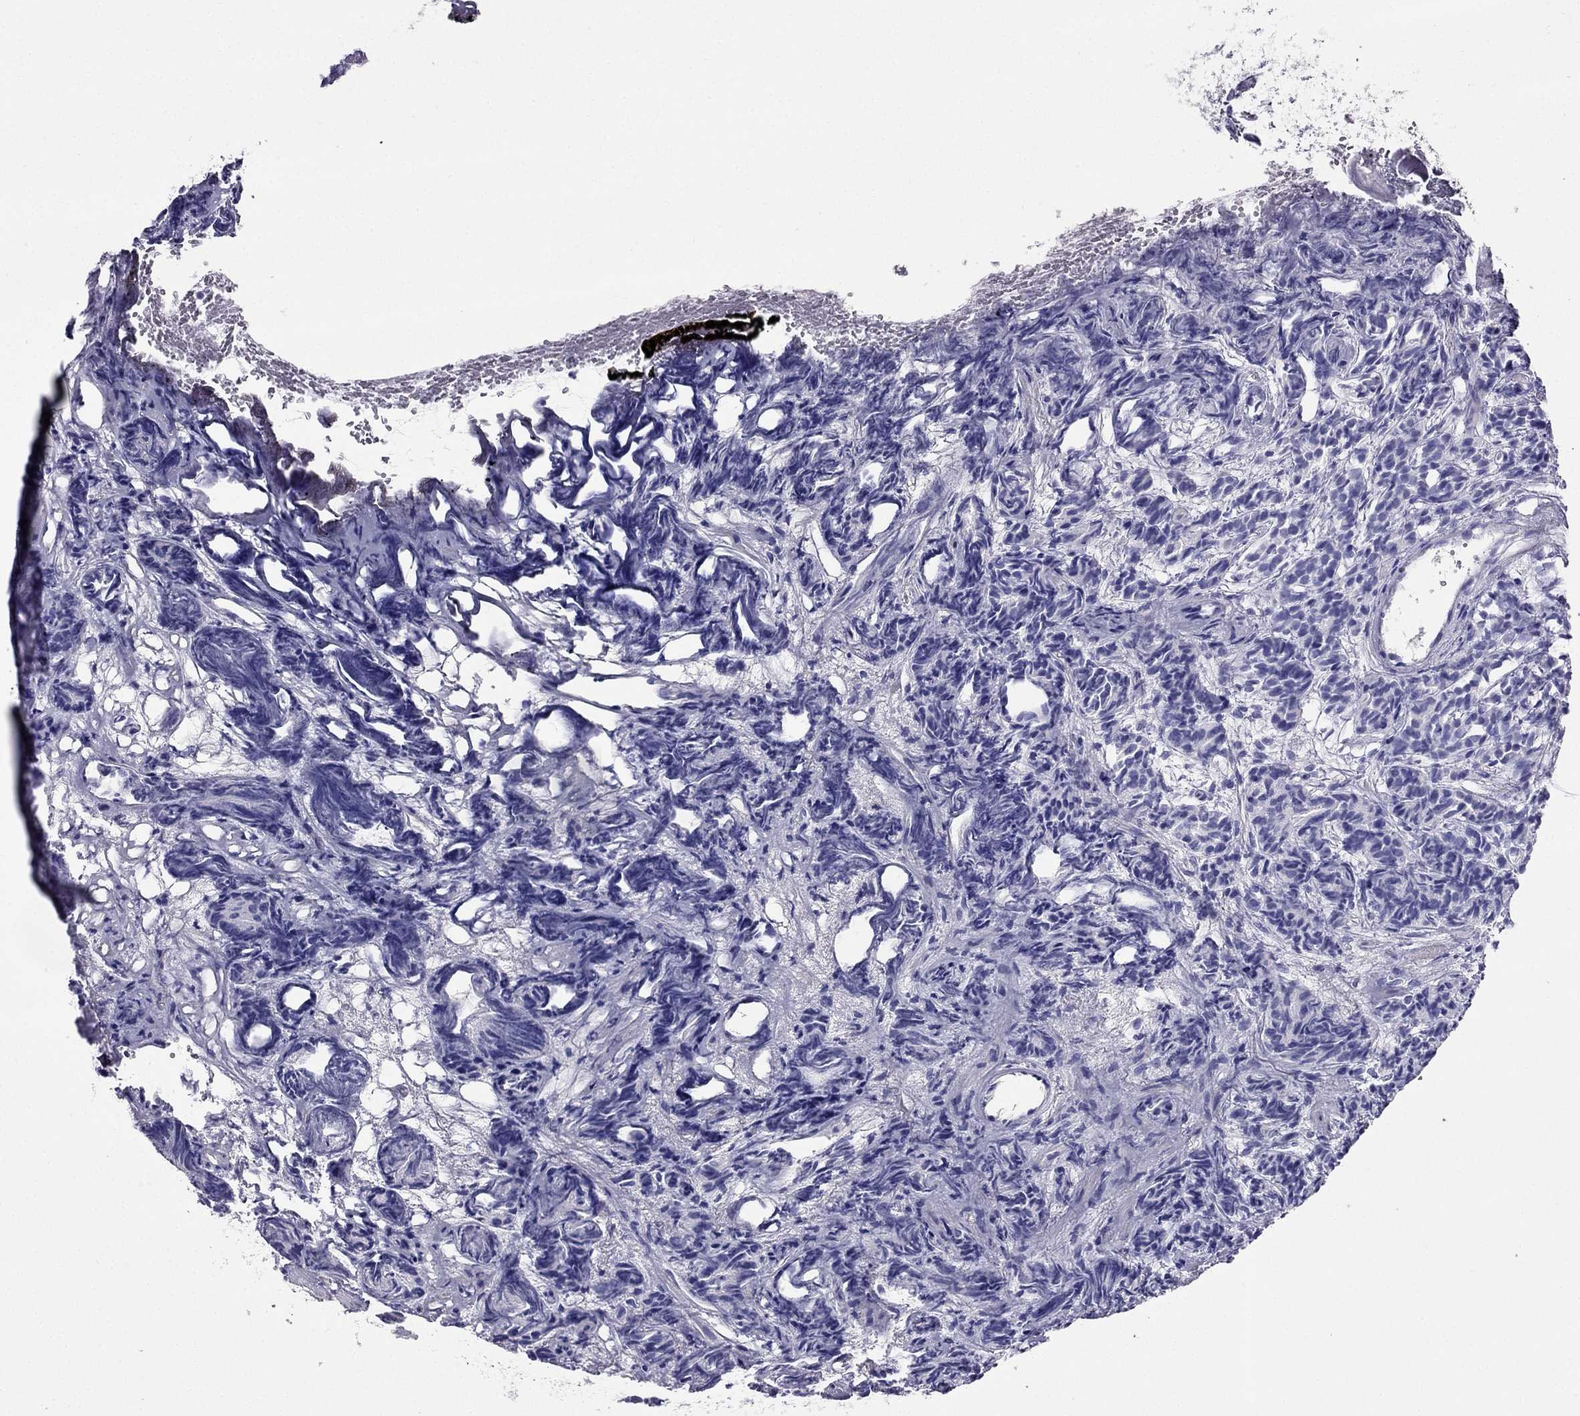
{"staining": {"intensity": "negative", "quantity": "none", "location": "none"}, "tissue": "prostate cancer", "cell_type": "Tumor cells", "image_type": "cancer", "snomed": [{"axis": "morphology", "description": "Adenocarcinoma, High grade"}, {"axis": "topography", "description": "Prostate"}], "caption": "Protein analysis of prostate cancer (adenocarcinoma (high-grade)) shows no significant expression in tumor cells.", "gene": "PTH", "patient": {"sex": "male", "age": 84}}